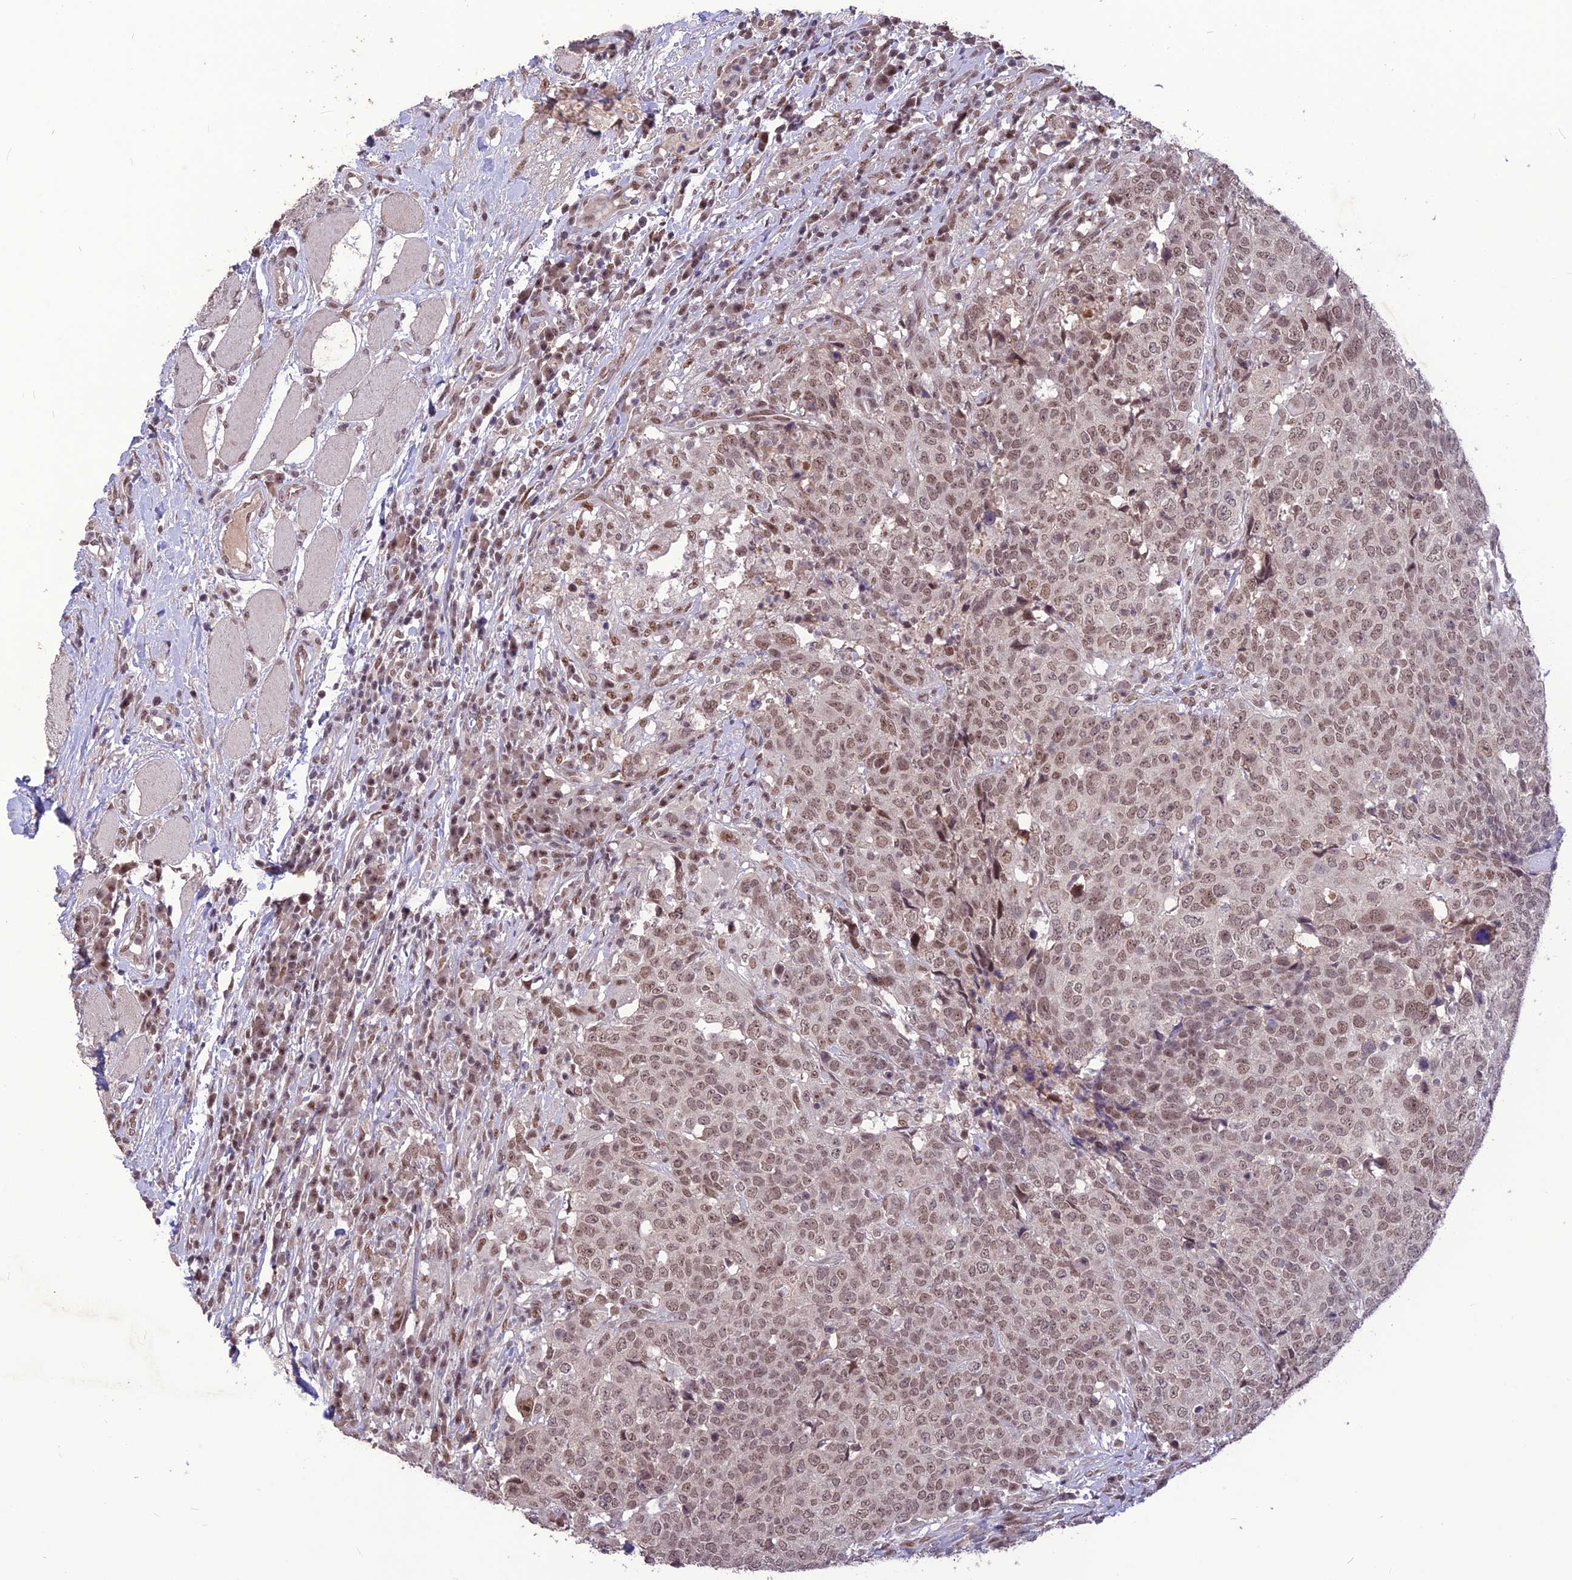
{"staining": {"intensity": "weak", "quantity": ">75%", "location": "nuclear"}, "tissue": "head and neck cancer", "cell_type": "Tumor cells", "image_type": "cancer", "snomed": [{"axis": "morphology", "description": "Squamous cell carcinoma, NOS"}, {"axis": "topography", "description": "Head-Neck"}], "caption": "A histopathology image showing weak nuclear positivity in about >75% of tumor cells in head and neck cancer, as visualized by brown immunohistochemical staining.", "gene": "DIS3", "patient": {"sex": "male", "age": 66}}